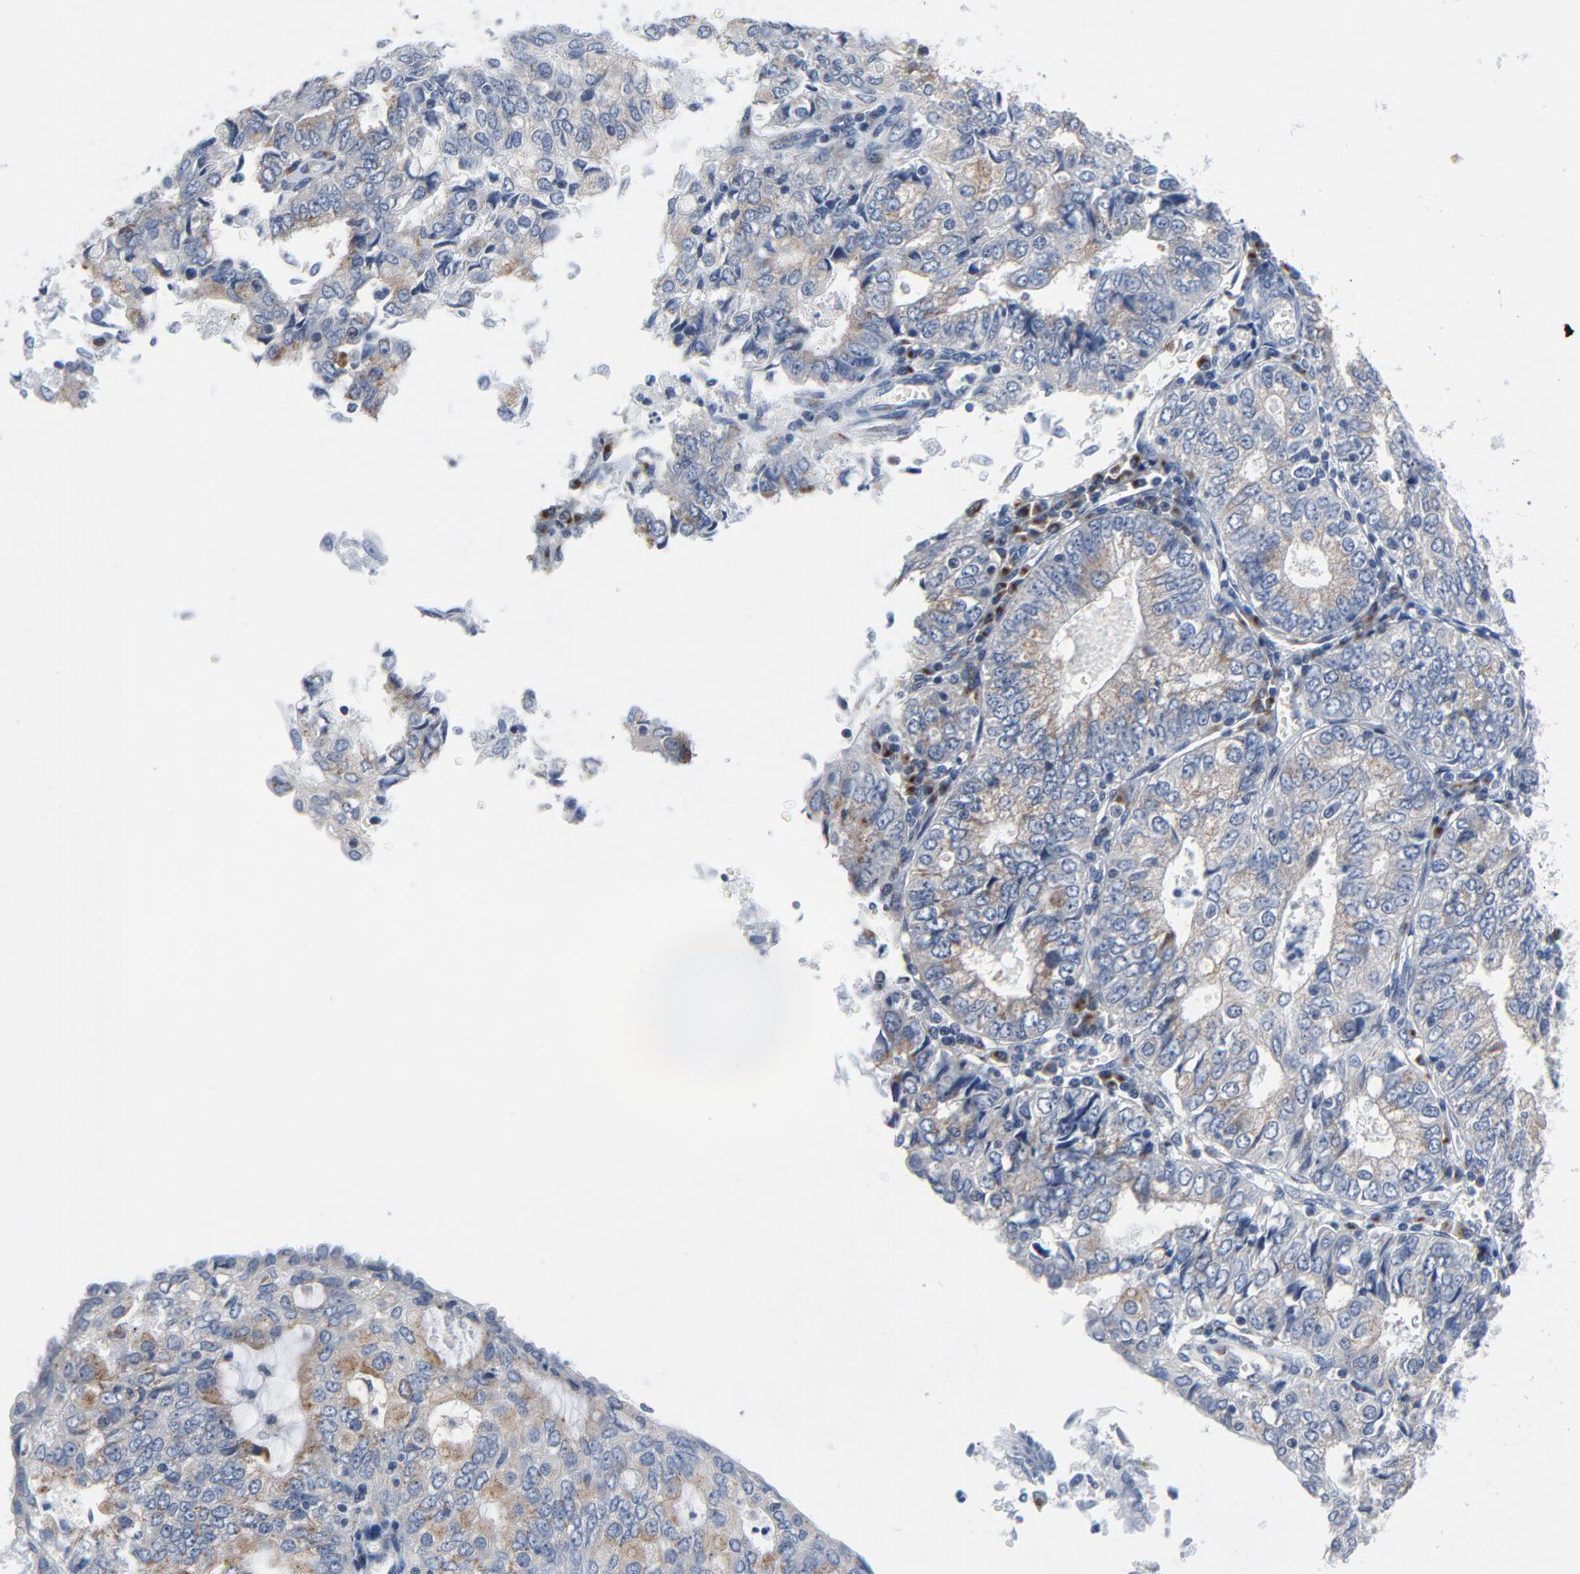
{"staining": {"intensity": "moderate", "quantity": "25%-75%", "location": "cytoplasmic/membranous"}, "tissue": "endometrial cancer", "cell_type": "Tumor cells", "image_type": "cancer", "snomed": [{"axis": "morphology", "description": "Adenocarcinoma, NOS"}, {"axis": "topography", "description": "Endometrium"}], "caption": "Immunohistochemical staining of human endometrial cancer (adenocarcinoma) shows medium levels of moderate cytoplasmic/membranous protein positivity in approximately 25%-75% of tumor cells.", "gene": "YIPF6", "patient": {"sex": "female", "age": 69}}